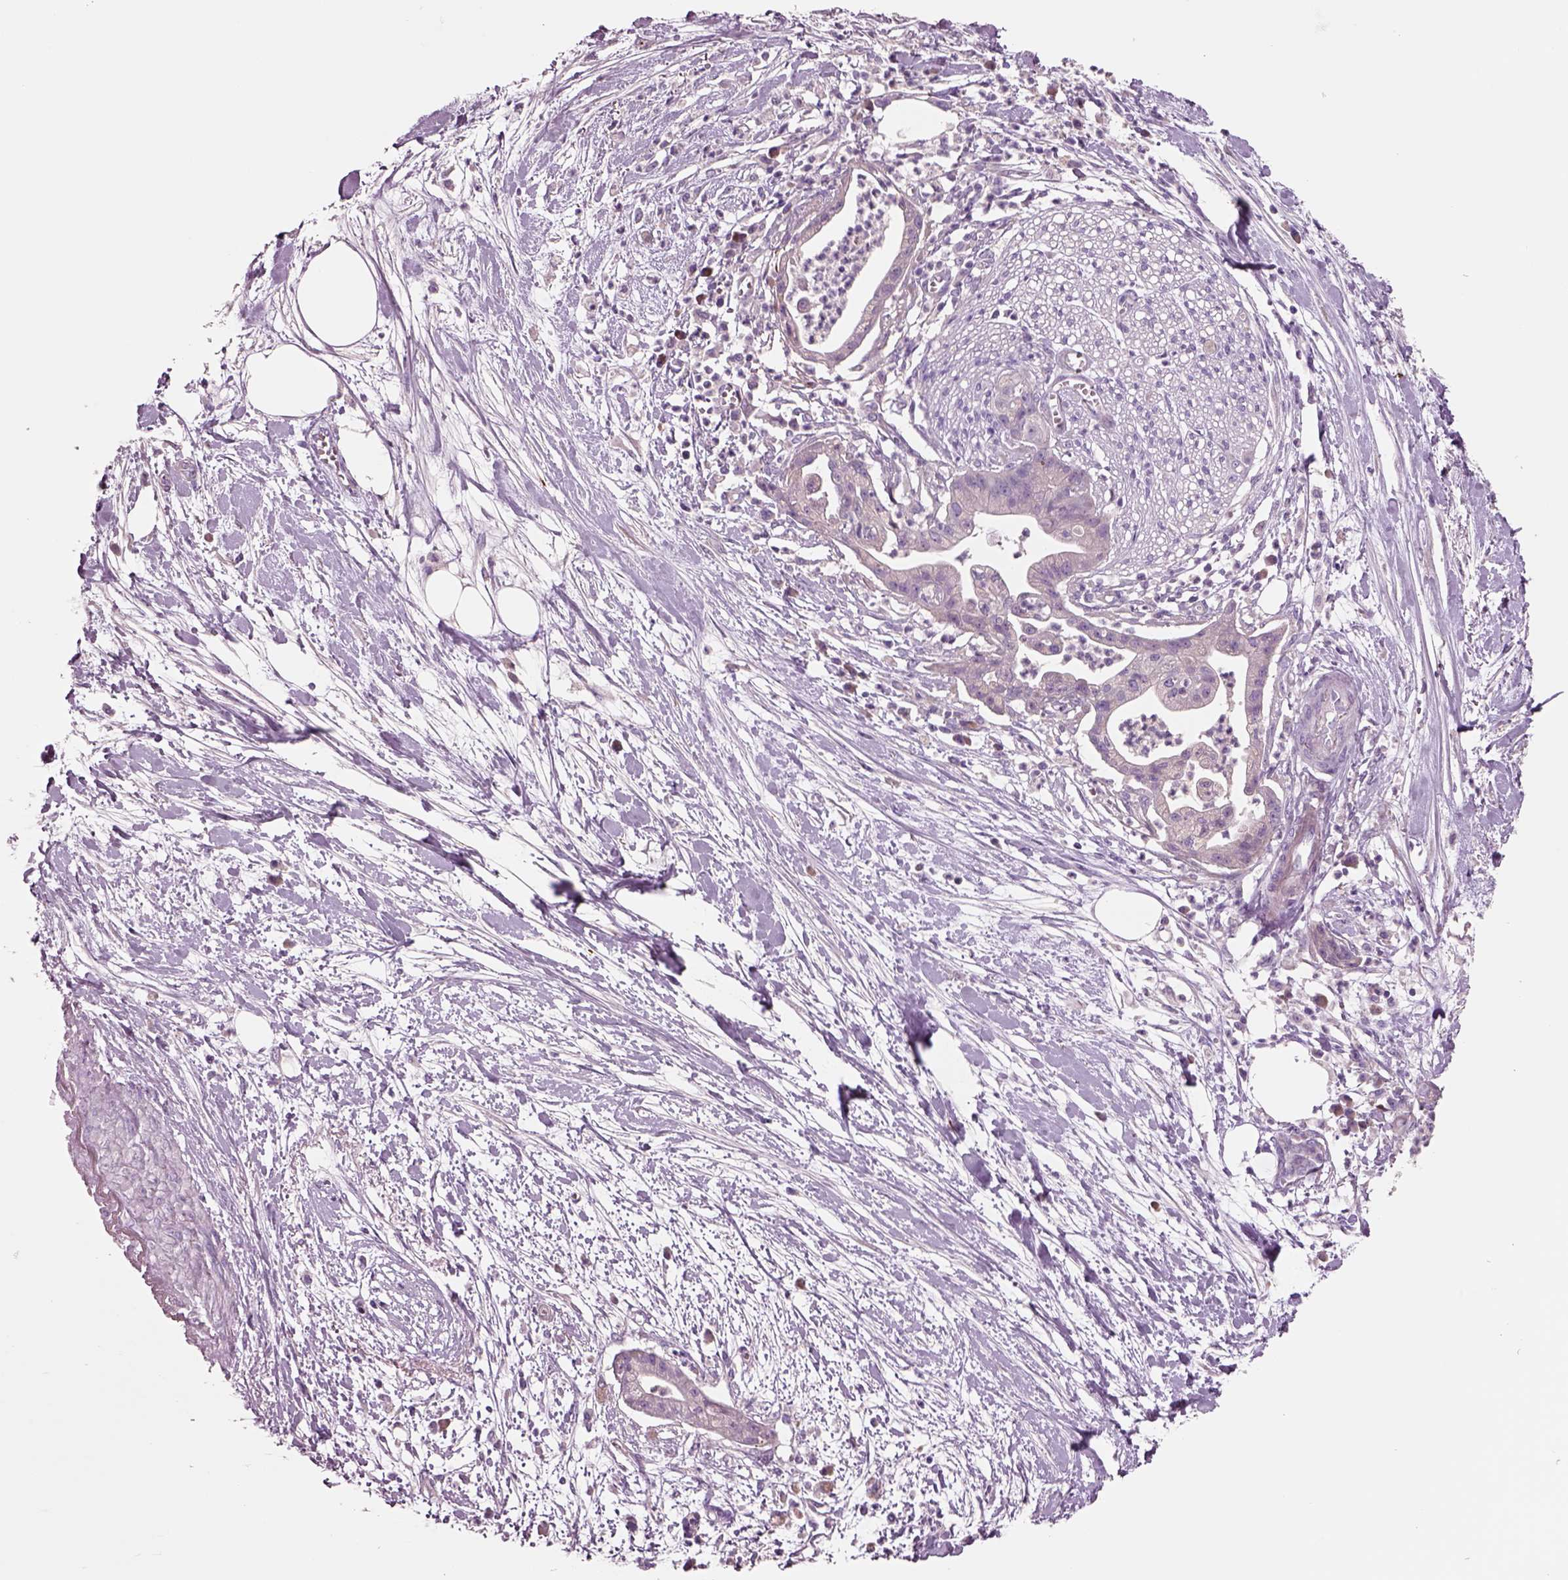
{"staining": {"intensity": "negative", "quantity": "none", "location": "none"}, "tissue": "pancreatic cancer", "cell_type": "Tumor cells", "image_type": "cancer", "snomed": [{"axis": "morphology", "description": "Normal tissue, NOS"}, {"axis": "morphology", "description": "Adenocarcinoma, NOS"}, {"axis": "topography", "description": "Lymph node"}, {"axis": "topography", "description": "Pancreas"}], "caption": "The immunohistochemistry (IHC) photomicrograph has no significant expression in tumor cells of adenocarcinoma (pancreatic) tissue.", "gene": "PLPP7", "patient": {"sex": "female", "age": 58}}